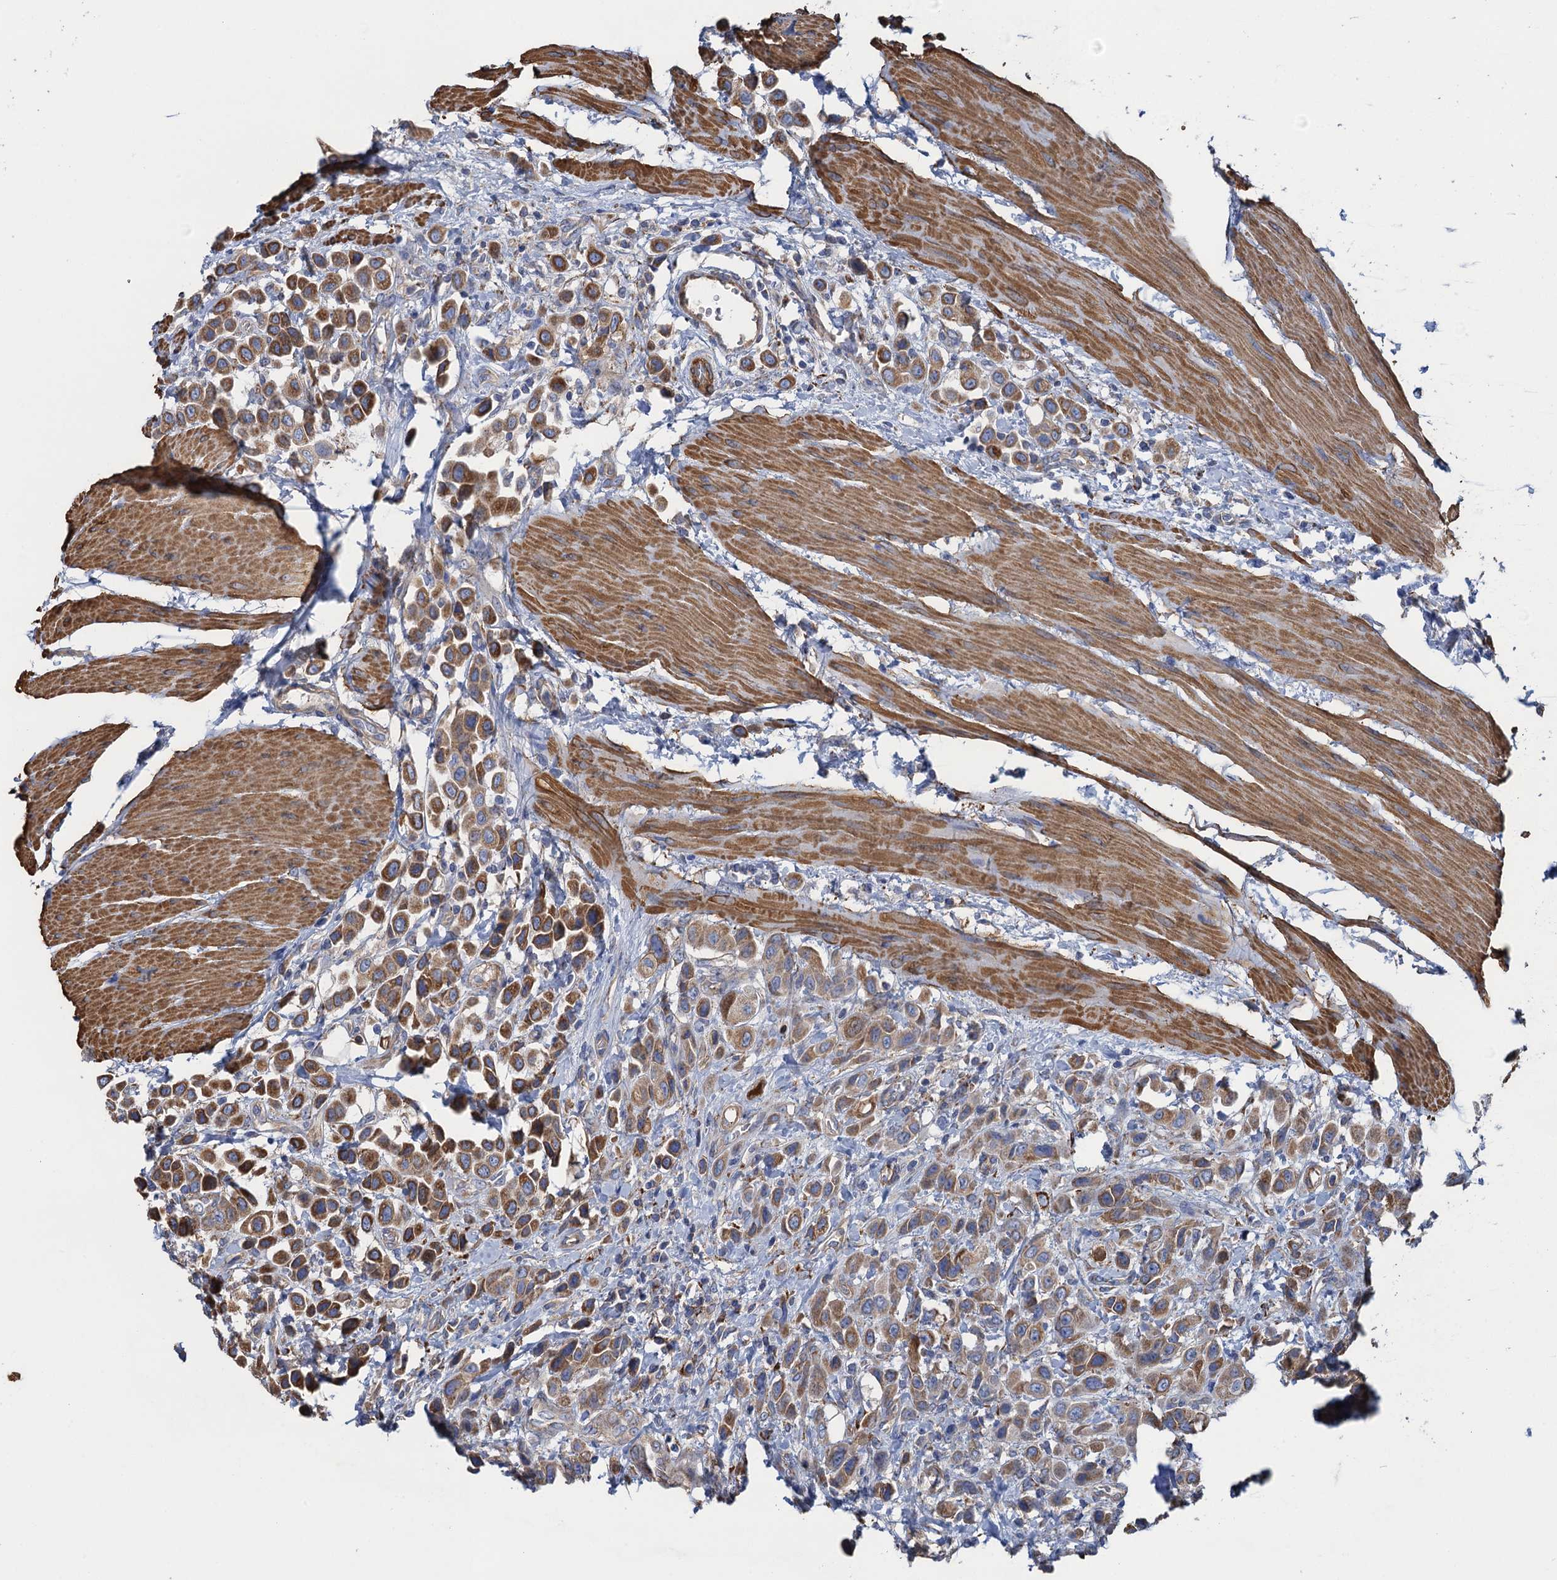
{"staining": {"intensity": "moderate", "quantity": ">75%", "location": "cytoplasmic/membranous"}, "tissue": "urothelial cancer", "cell_type": "Tumor cells", "image_type": "cancer", "snomed": [{"axis": "morphology", "description": "Urothelial carcinoma, High grade"}, {"axis": "topography", "description": "Urinary bladder"}], "caption": "Urothelial cancer tissue exhibits moderate cytoplasmic/membranous staining in about >75% of tumor cells", "gene": "GCSH", "patient": {"sex": "male", "age": 50}}